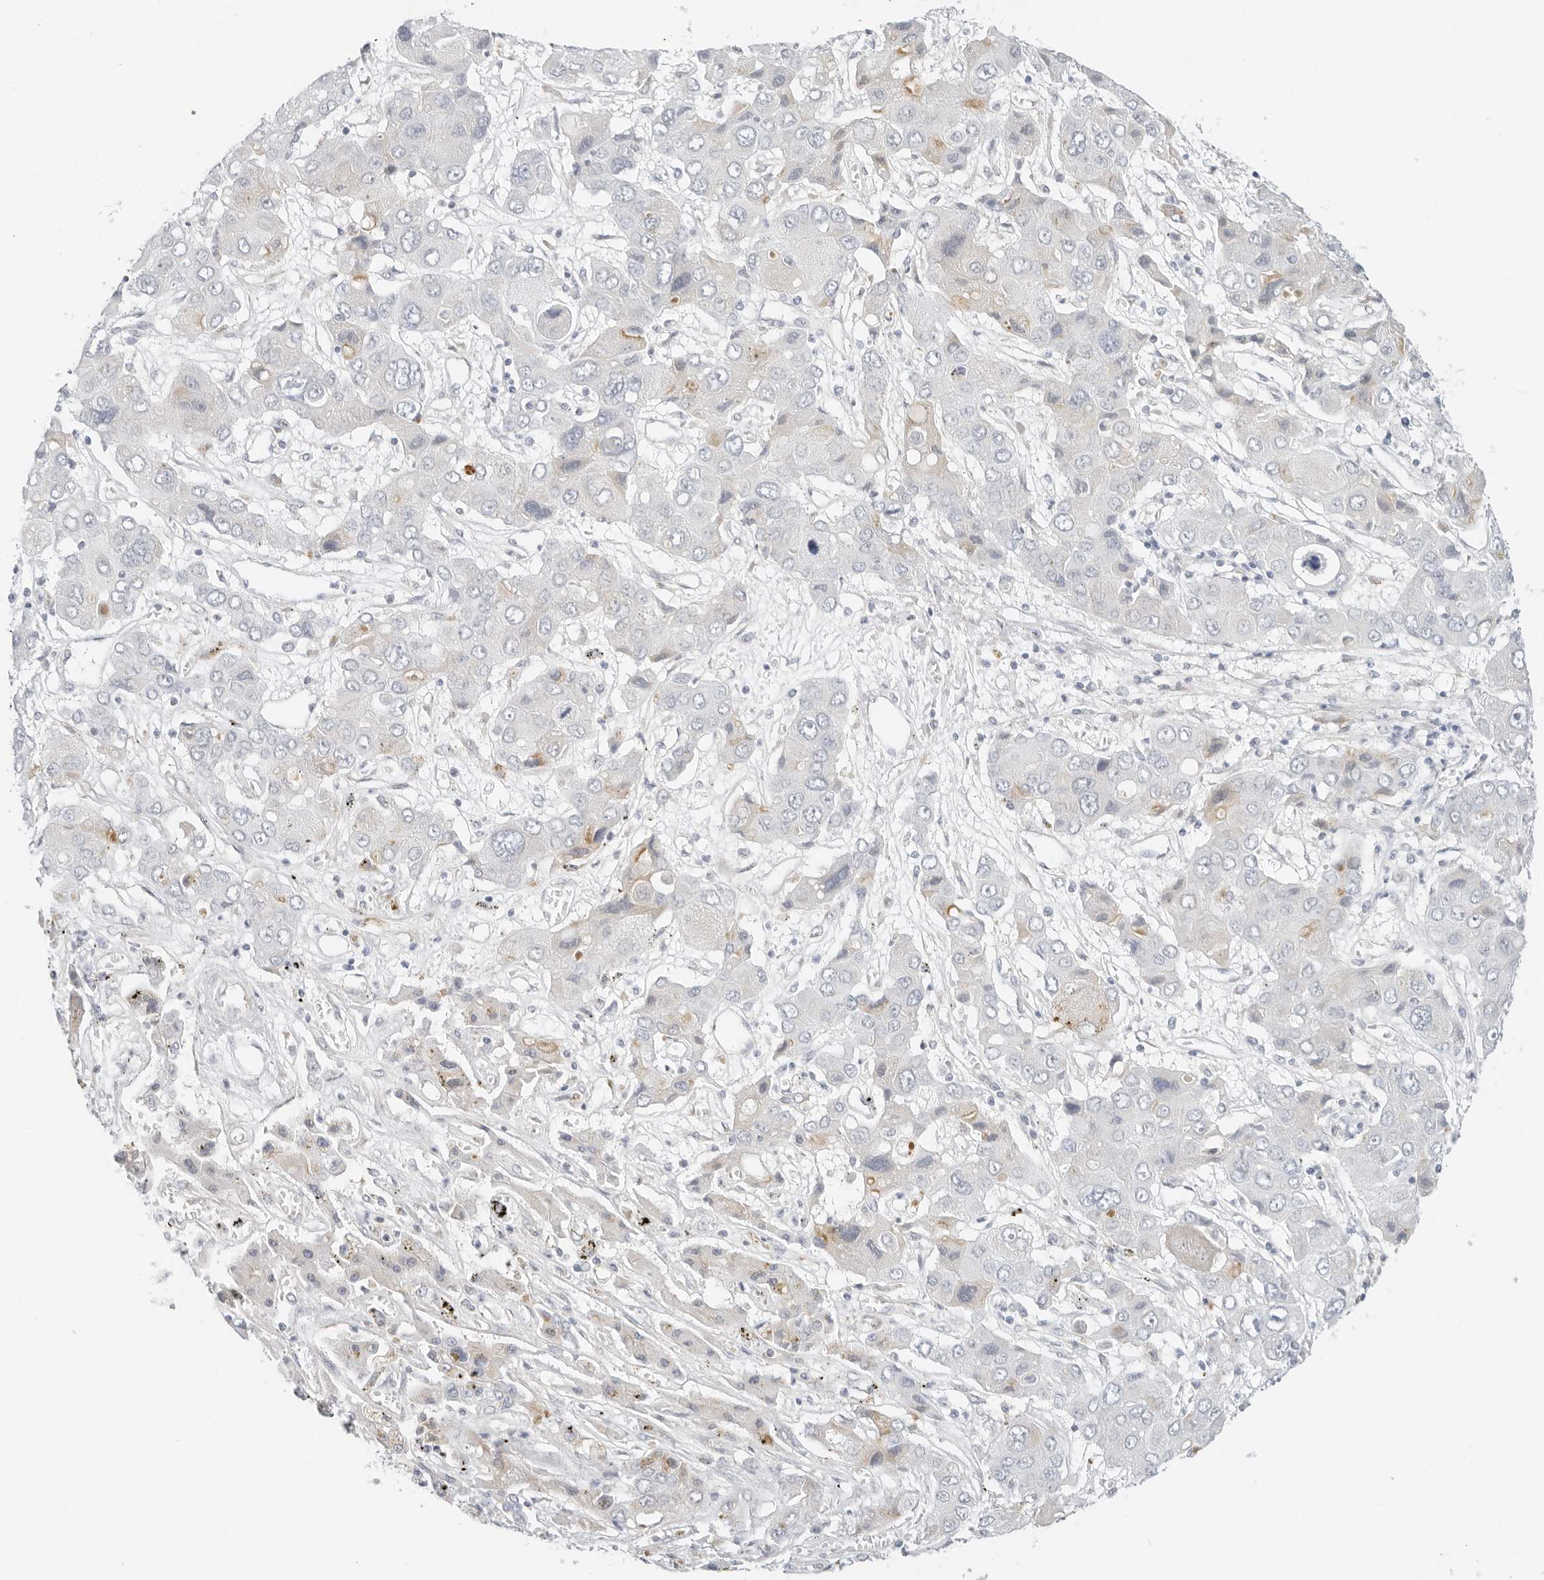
{"staining": {"intensity": "negative", "quantity": "none", "location": "none"}, "tissue": "liver cancer", "cell_type": "Tumor cells", "image_type": "cancer", "snomed": [{"axis": "morphology", "description": "Cholangiocarcinoma"}, {"axis": "topography", "description": "Liver"}], "caption": "Protein analysis of cholangiocarcinoma (liver) demonstrates no significant staining in tumor cells.", "gene": "RC3H1", "patient": {"sex": "male", "age": 67}}